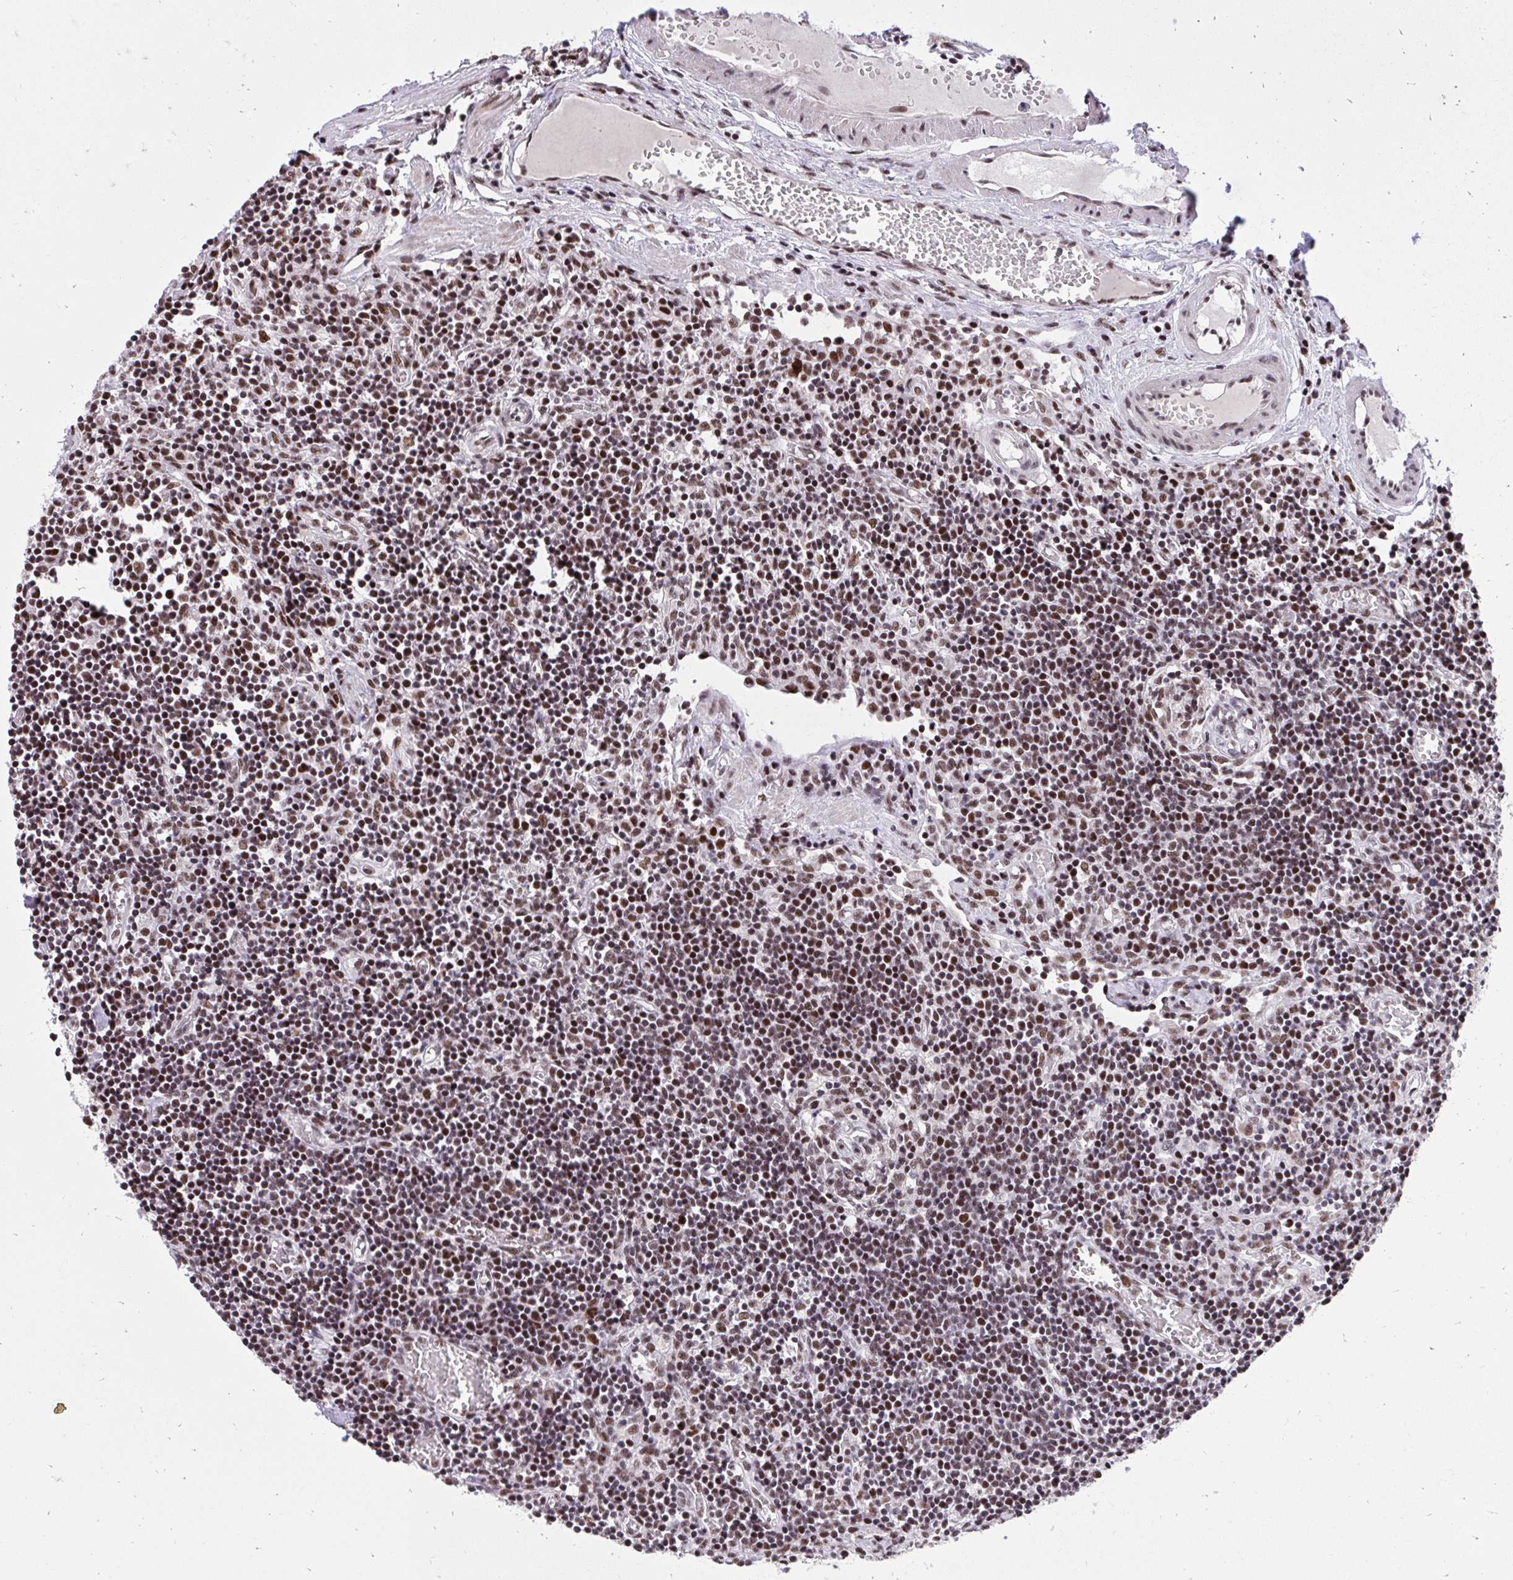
{"staining": {"intensity": "moderate", "quantity": ">75%", "location": "nuclear"}, "tissue": "lymph node", "cell_type": "Germinal center cells", "image_type": "normal", "snomed": [{"axis": "morphology", "description": "Normal tissue, NOS"}, {"axis": "topography", "description": "Lymph node"}], "caption": "Normal lymph node exhibits moderate nuclear expression in approximately >75% of germinal center cells, visualized by immunohistochemistry.", "gene": "SYNE4", "patient": {"sex": "male", "age": 66}}